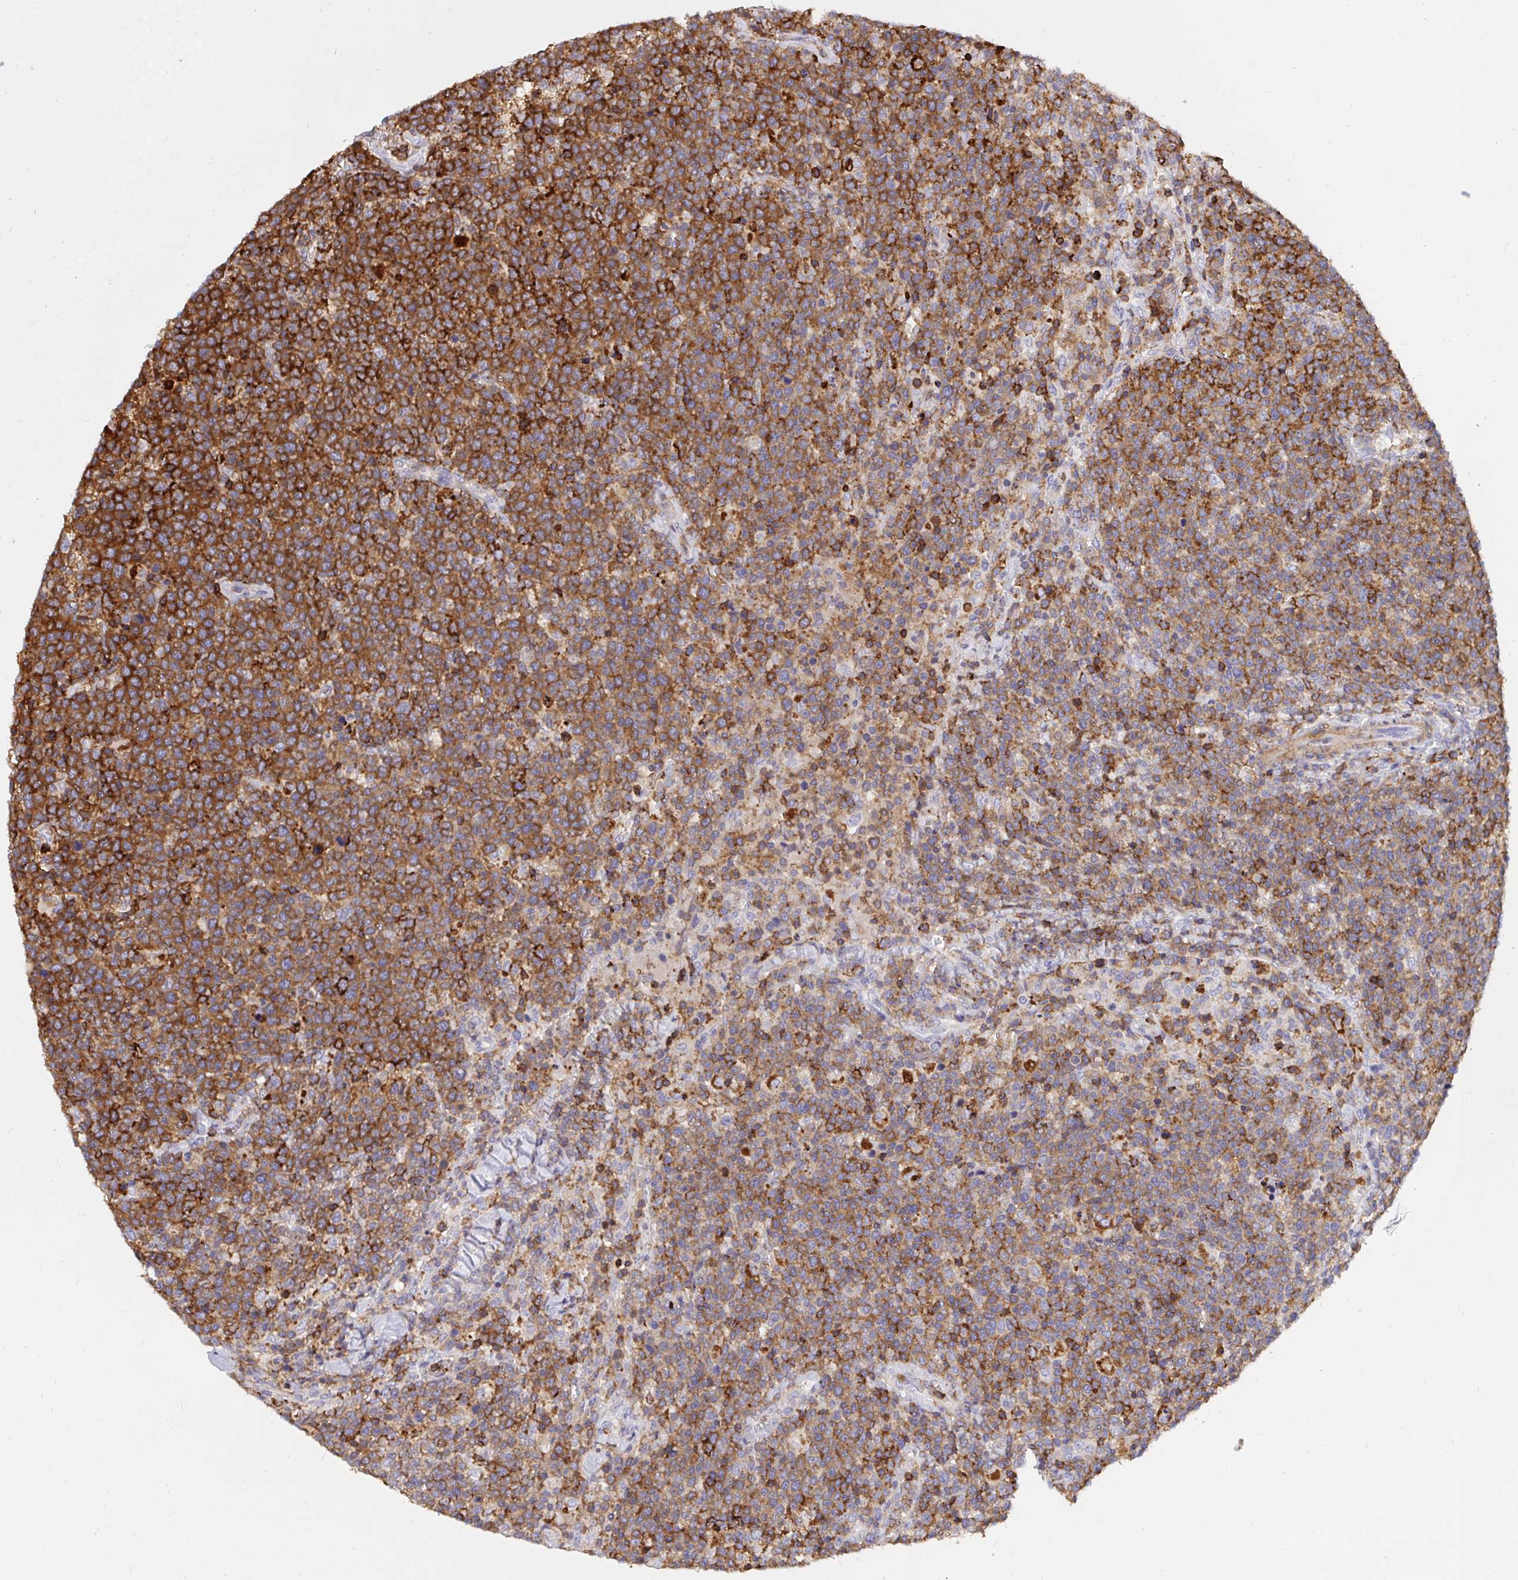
{"staining": {"intensity": "moderate", "quantity": ">75%", "location": "cytoplasmic/membranous"}, "tissue": "lymphoma", "cell_type": "Tumor cells", "image_type": "cancer", "snomed": [{"axis": "morphology", "description": "Malignant lymphoma, non-Hodgkin's type, High grade"}, {"axis": "topography", "description": "Lymph node"}], "caption": "Protein analysis of high-grade malignant lymphoma, non-Hodgkin's type tissue exhibits moderate cytoplasmic/membranous staining in about >75% of tumor cells.", "gene": "ERI1", "patient": {"sex": "male", "age": 61}}